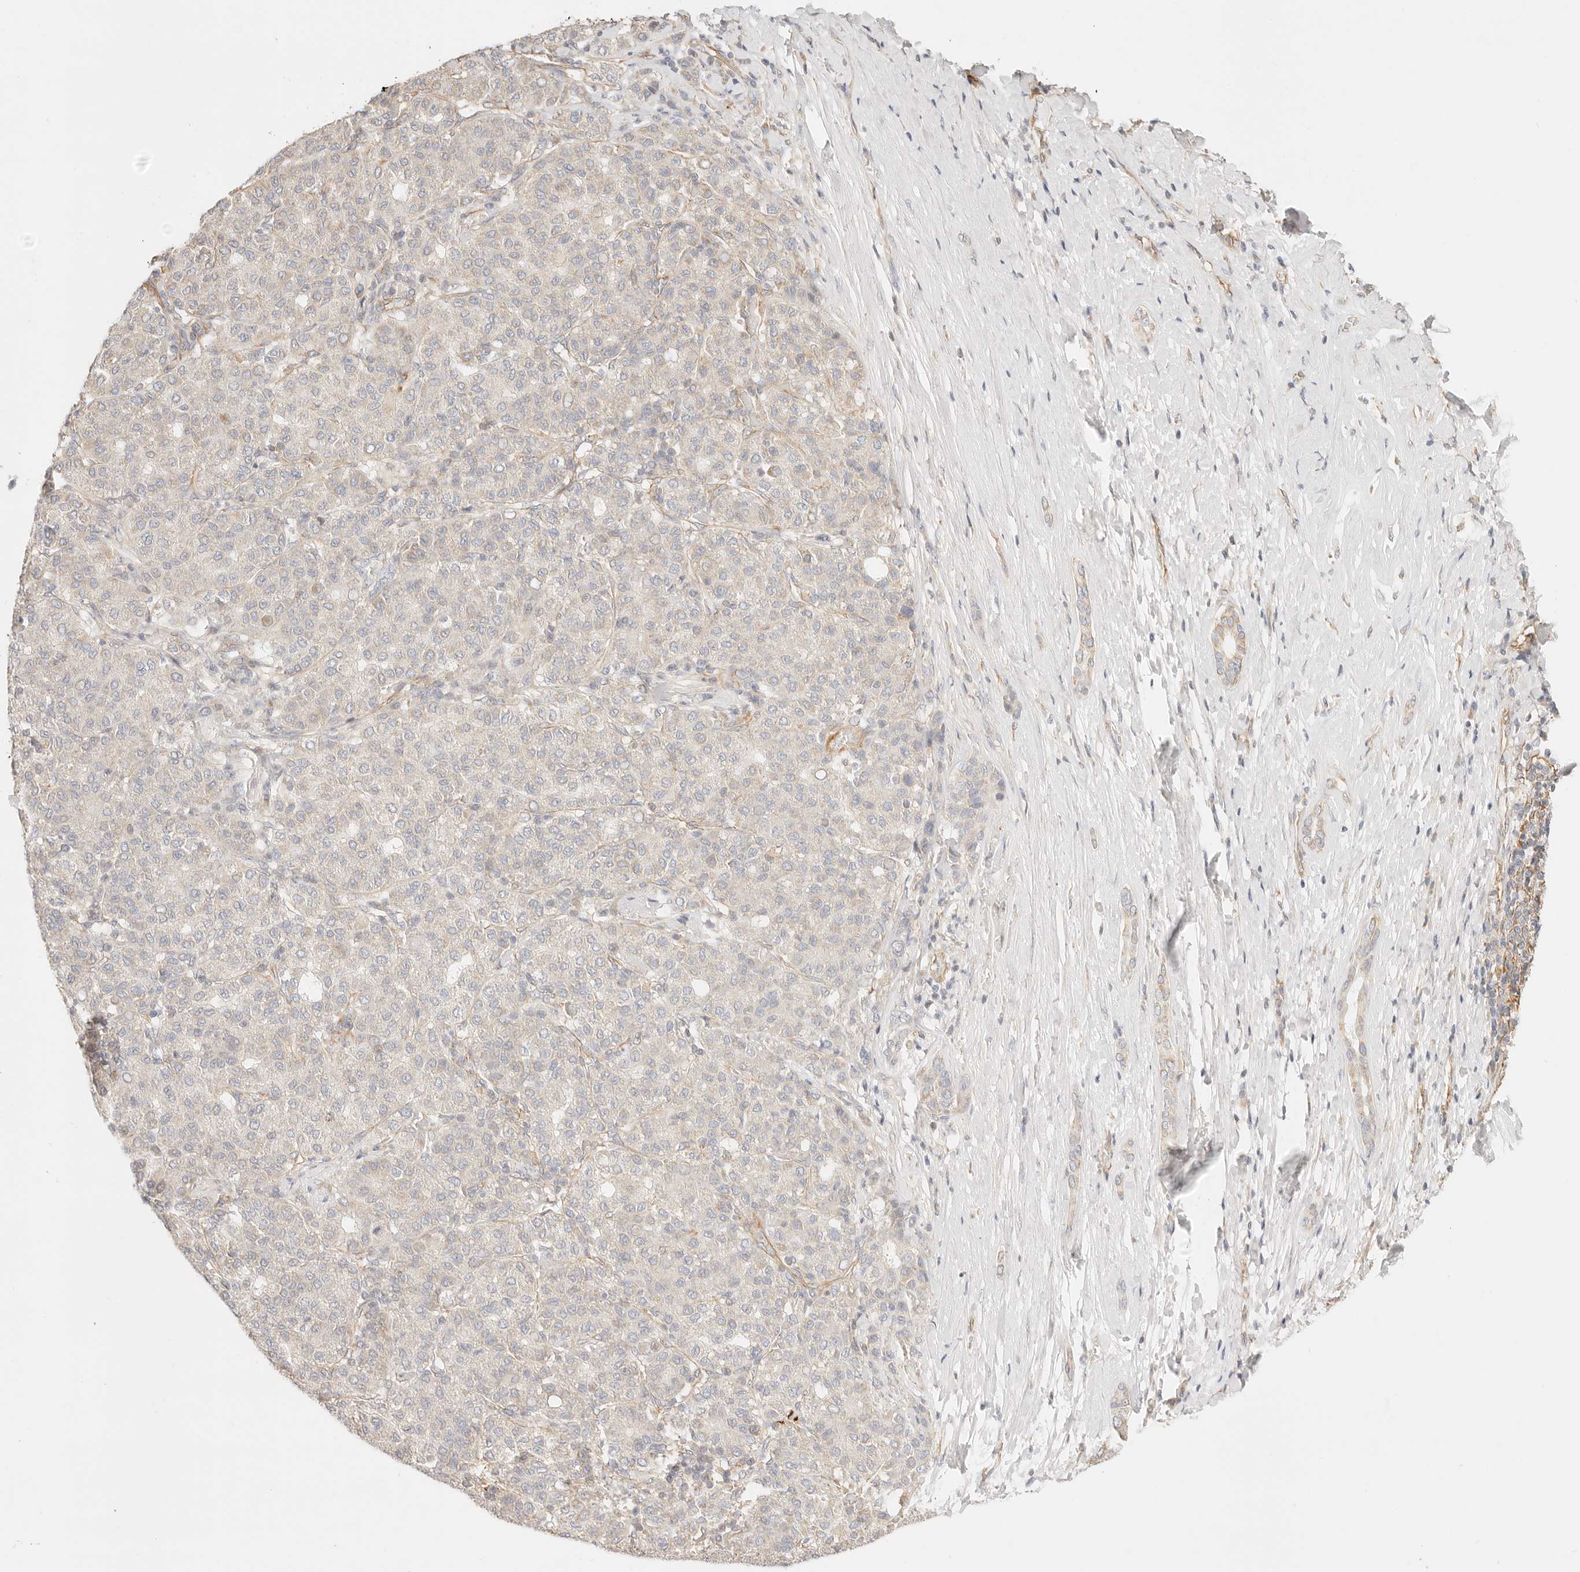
{"staining": {"intensity": "weak", "quantity": "25%-75%", "location": "cytoplasmic/membranous"}, "tissue": "liver cancer", "cell_type": "Tumor cells", "image_type": "cancer", "snomed": [{"axis": "morphology", "description": "Carcinoma, Hepatocellular, NOS"}, {"axis": "topography", "description": "Liver"}], "caption": "Brown immunohistochemical staining in human hepatocellular carcinoma (liver) demonstrates weak cytoplasmic/membranous expression in about 25%-75% of tumor cells.", "gene": "ZC3H11A", "patient": {"sex": "male", "age": 65}}